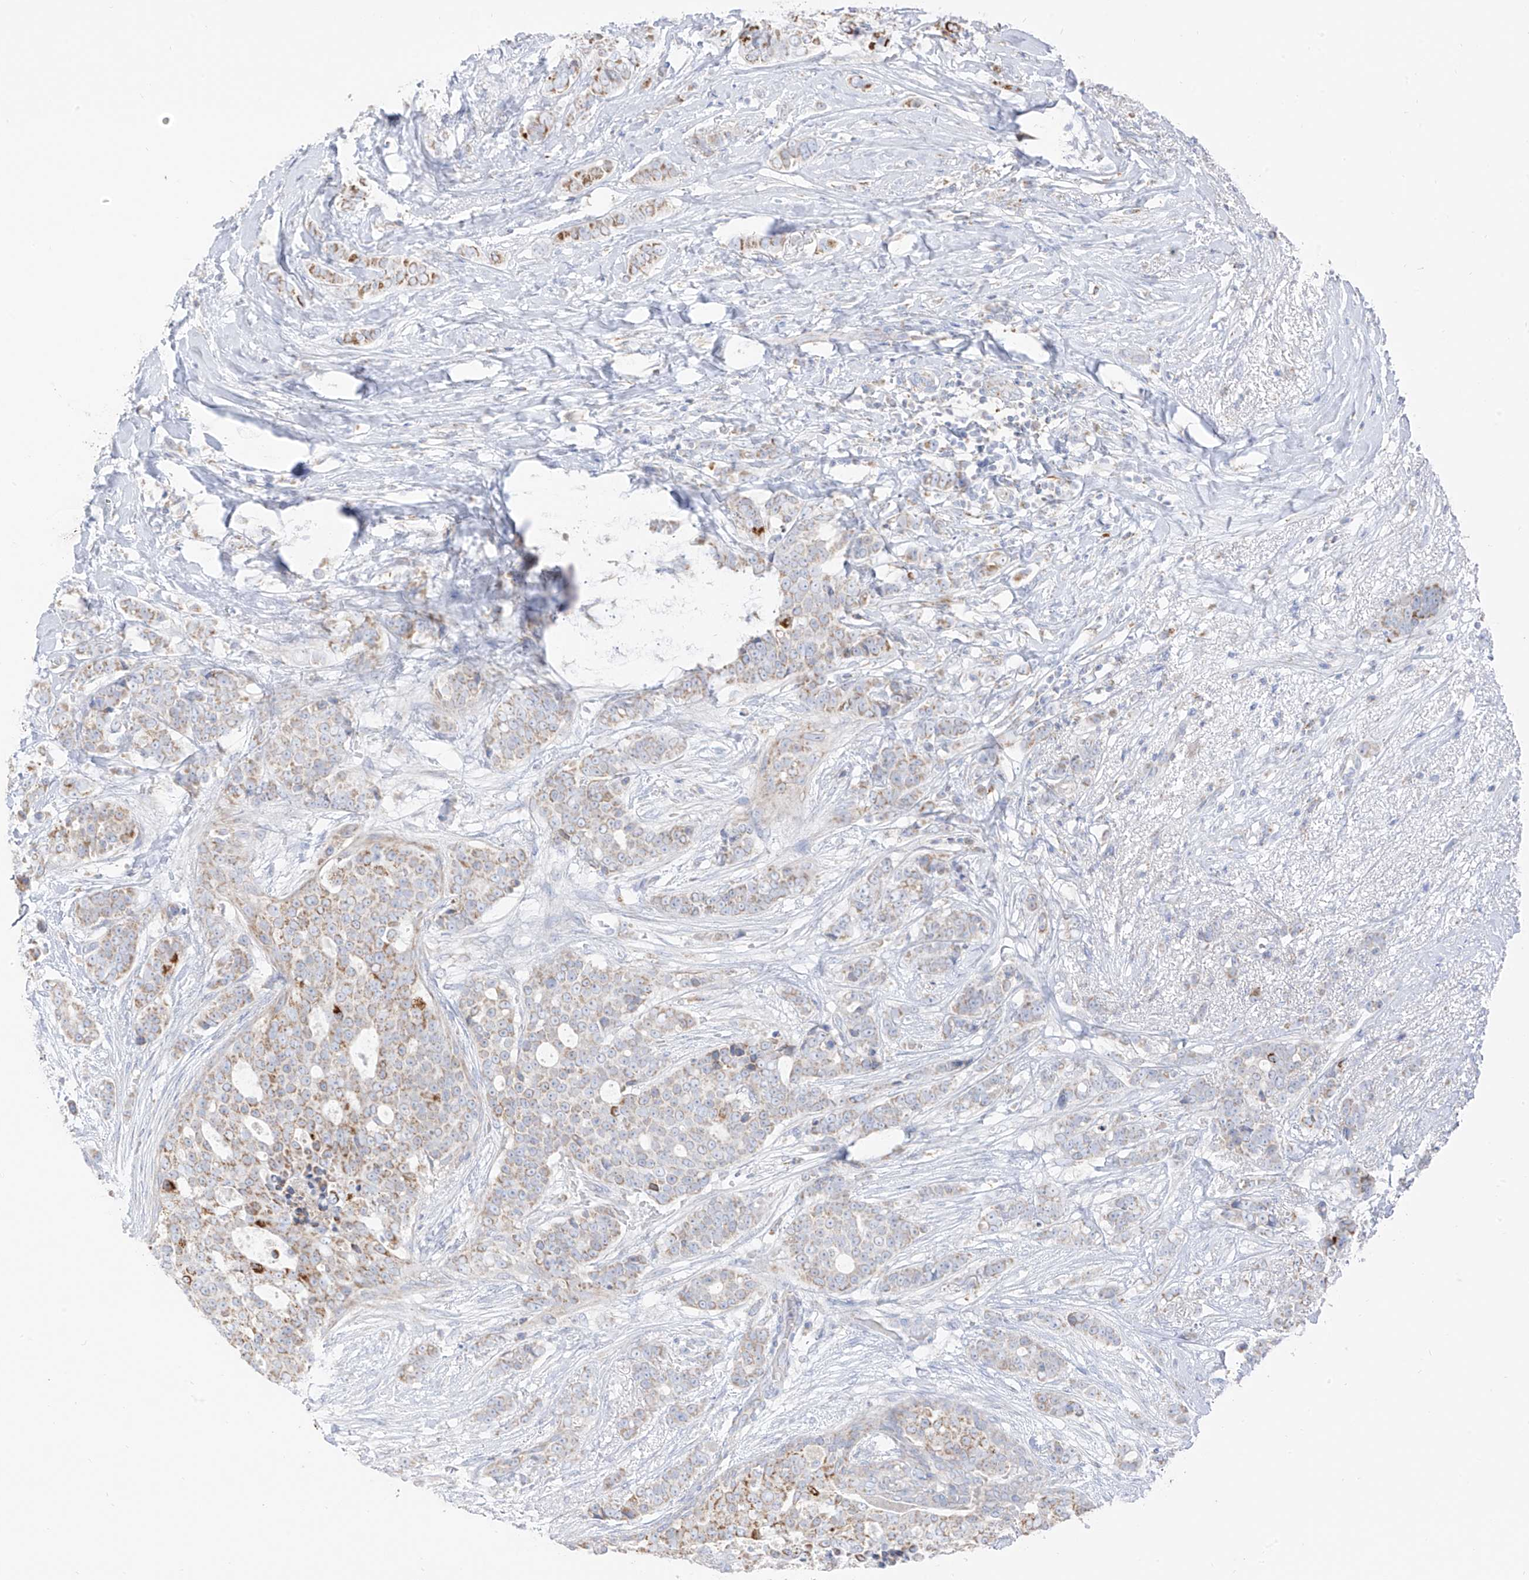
{"staining": {"intensity": "moderate", "quantity": "25%-75%", "location": "cytoplasmic/membranous"}, "tissue": "breast cancer", "cell_type": "Tumor cells", "image_type": "cancer", "snomed": [{"axis": "morphology", "description": "Lobular carcinoma"}, {"axis": "topography", "description": "Breast"}], "caption": "Protein staining of breast cancer (lobular carcinoma) tissue reveals moderate cytoplasmic/membranous expression in about 25%-75% of tumor cells.", "gene": "ETHE1", "patient": {"sex": "female", "age": 51}}